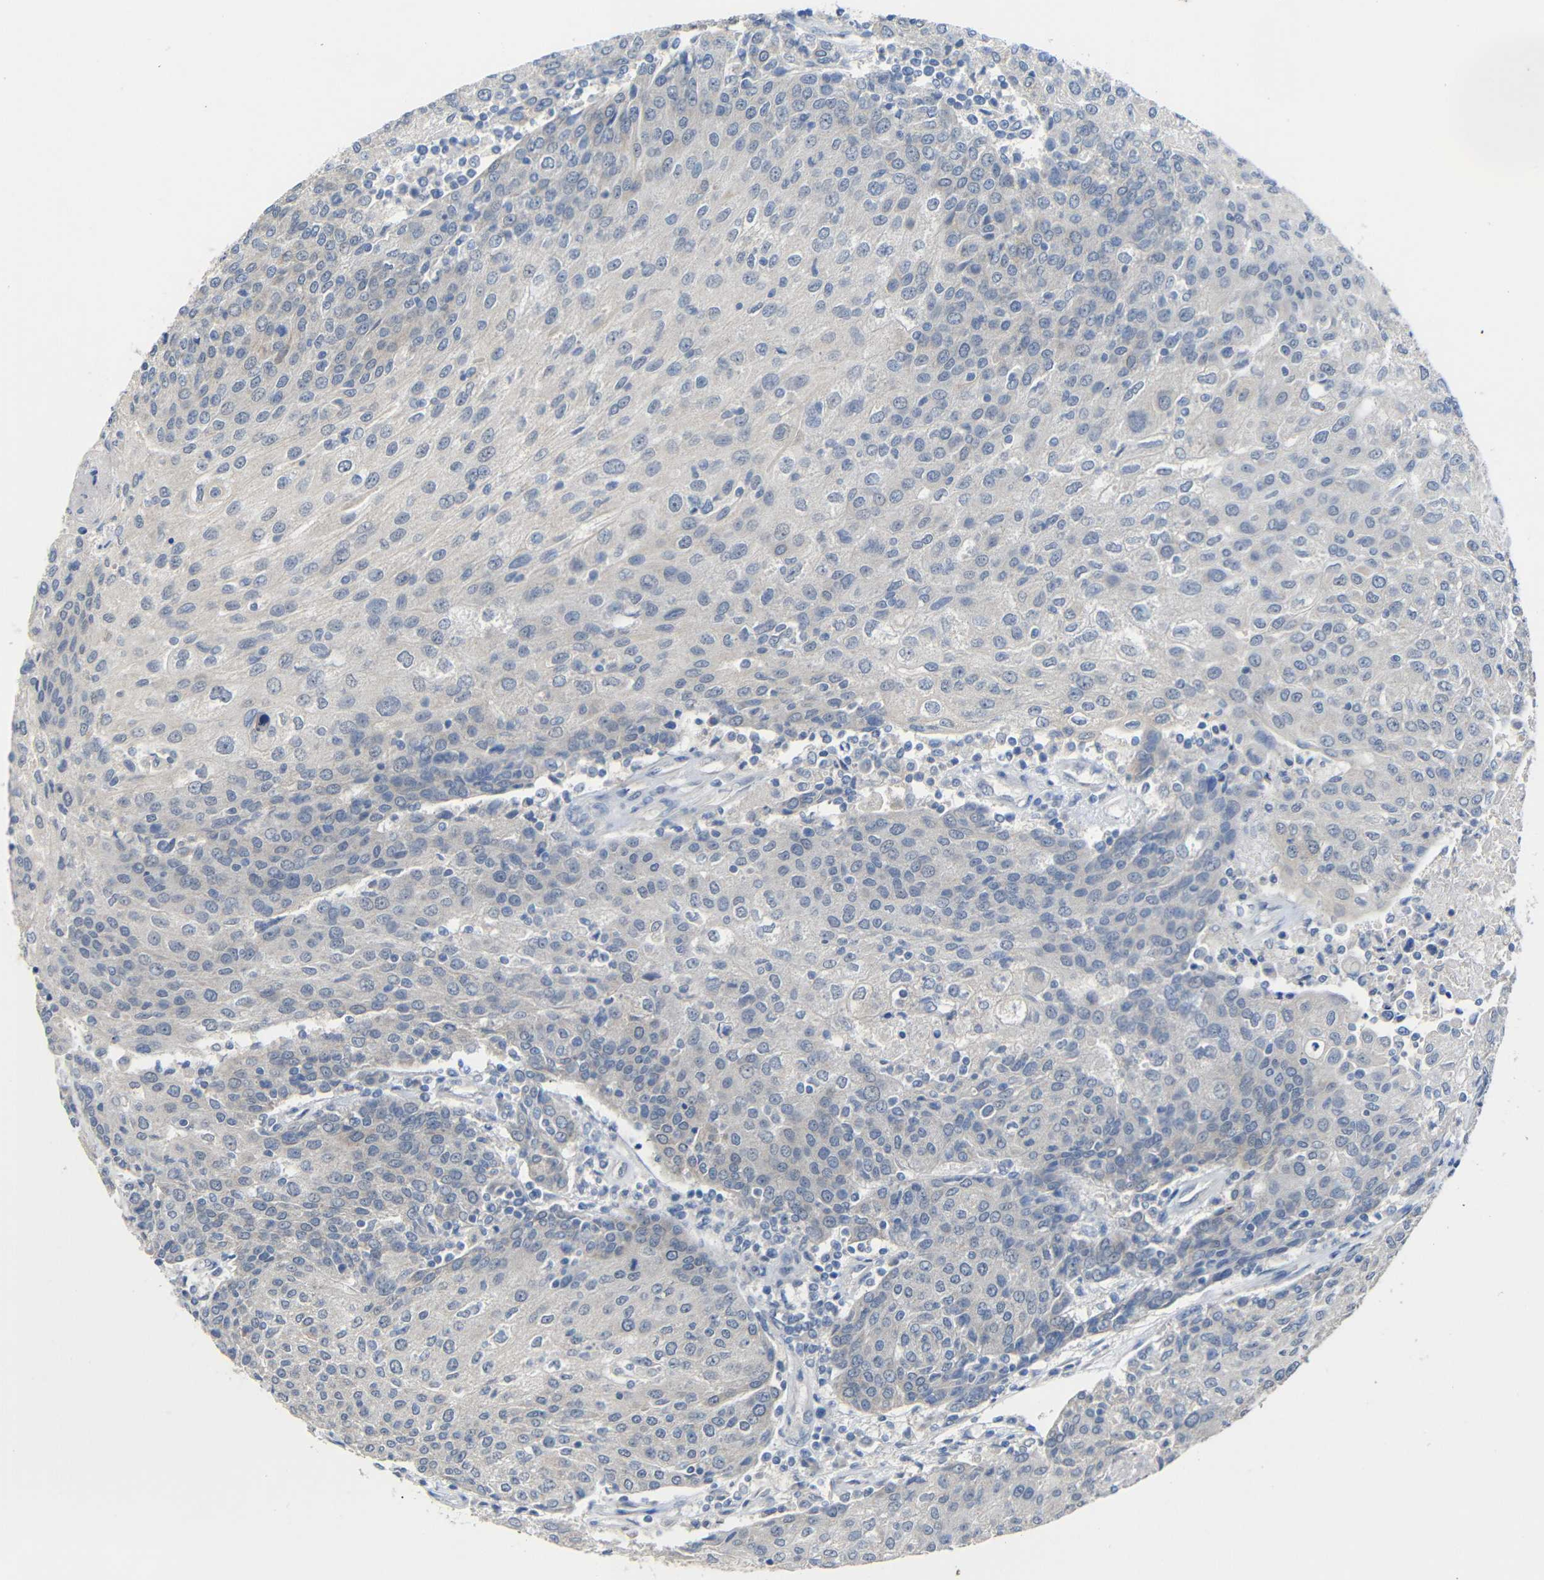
{"staining": {"intensity": "negative", "quantity": "none", "location": "none"}, "tissue": "urothelial cancer", "cell_type": "Tumor cells", "image_type": "cancer", "snomed": [{"axis": "morphology", "description": "Urothelial carcinoma, High grade"}, {"axis": "topography", "description": "Urinary bladder"}], "caption": "DAB immunohistochemical staining of human urothelial carcinoma (high-grade) demonstrates no significant positivity in tumor cells. (Stains: DAB immunohistochemistry (IHC) with hematoxylin counter stain, Microscopy: brightfield microscopy at high magnification).", "gene": "HNF1A", "patient": {"sex": "female", "age": 85}}